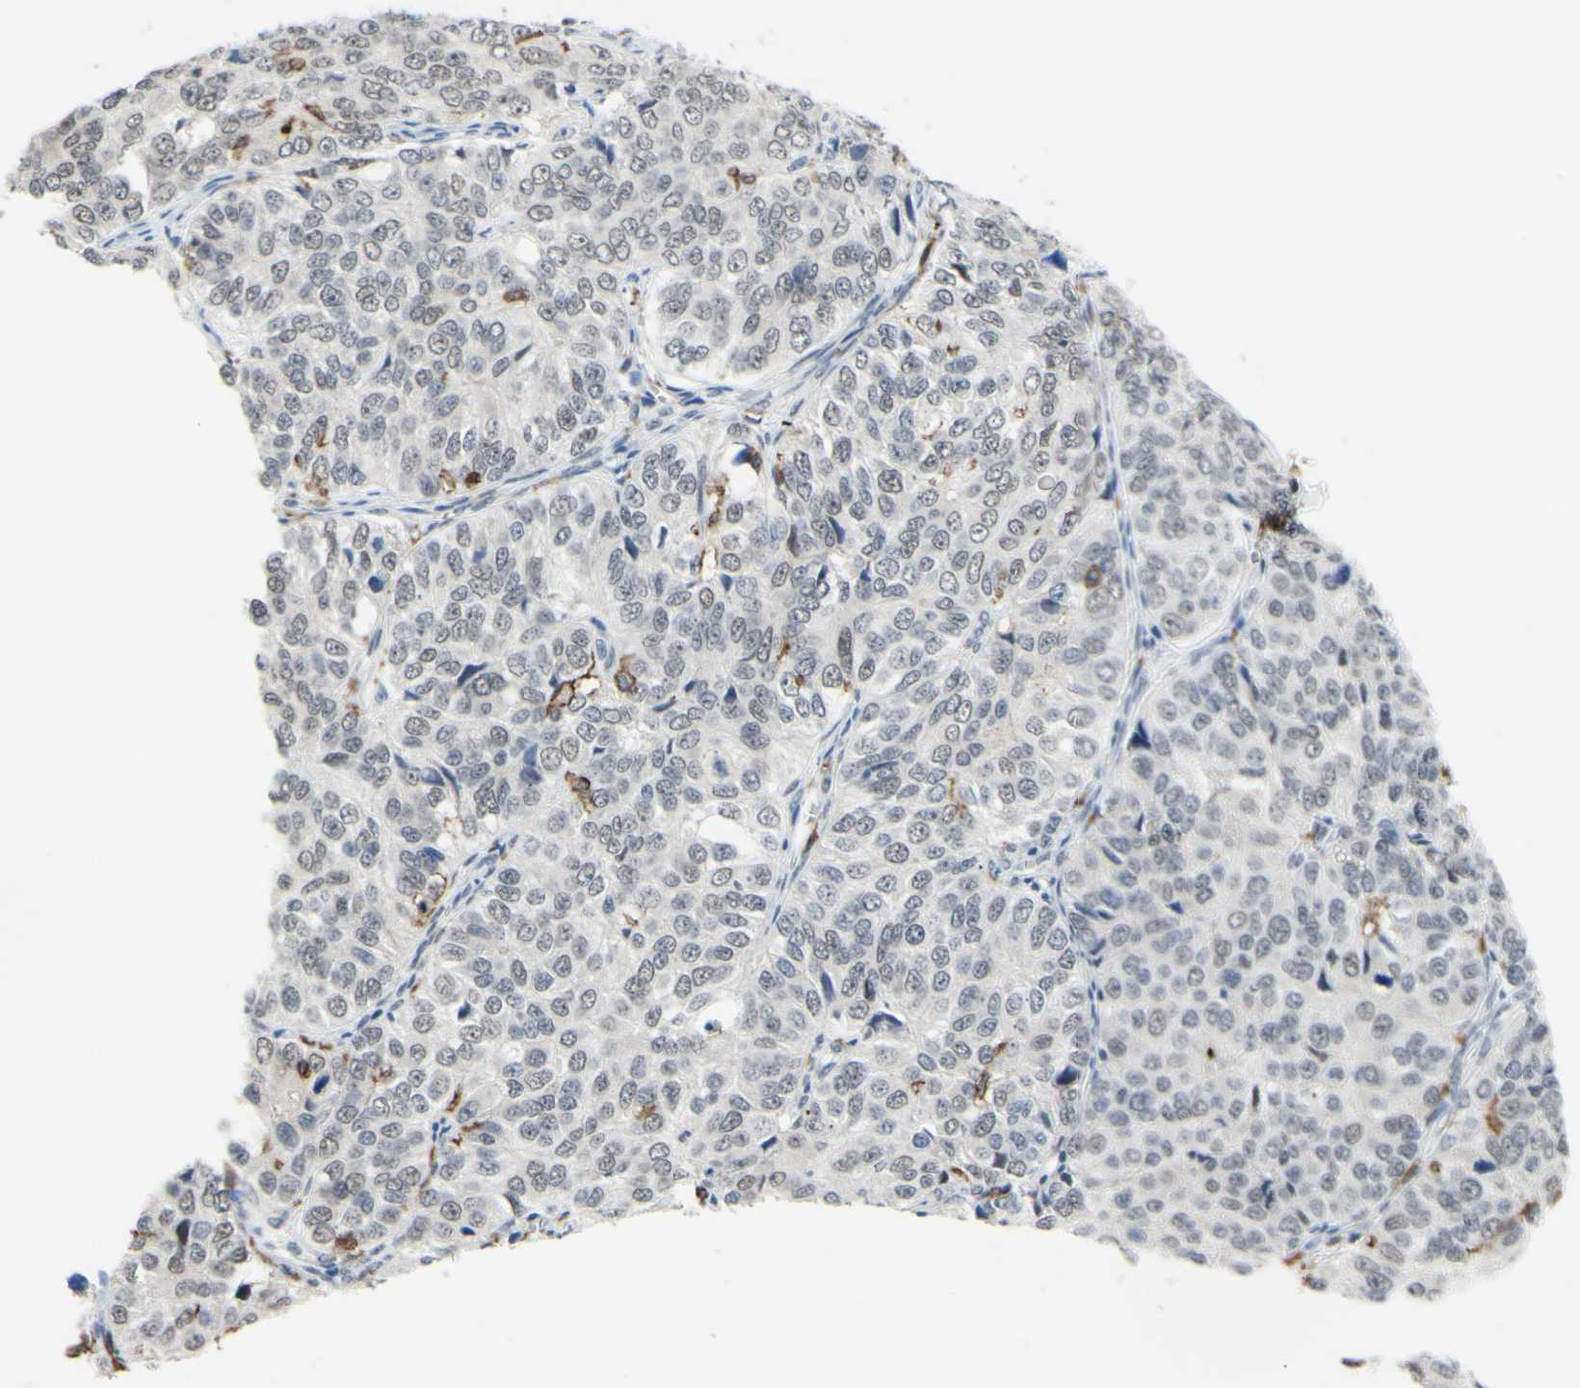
{"staining": {"intensity": "negative", "quantity": "none", "location": "none"}, "tissue": "ovarian cancer", "cell_type": "Tumor cells", "image_type": "cancer", "snomed": [{"axis": "morphology", "description": "Carcinoma, endometroid"}, {"axis": "topography", "description": "Ovary"}], "caption": "IHC histopathology image of human endometroid carcinoma (ovarian) stained for a protein (brown), which shows no positivity in tumor cells. The staining is performed using DAB brown chromogen with nuclei counter-stained in using hematoxylin.", "gene": "FCGR2A", "patient": {"sex": "female", "age": 51}}